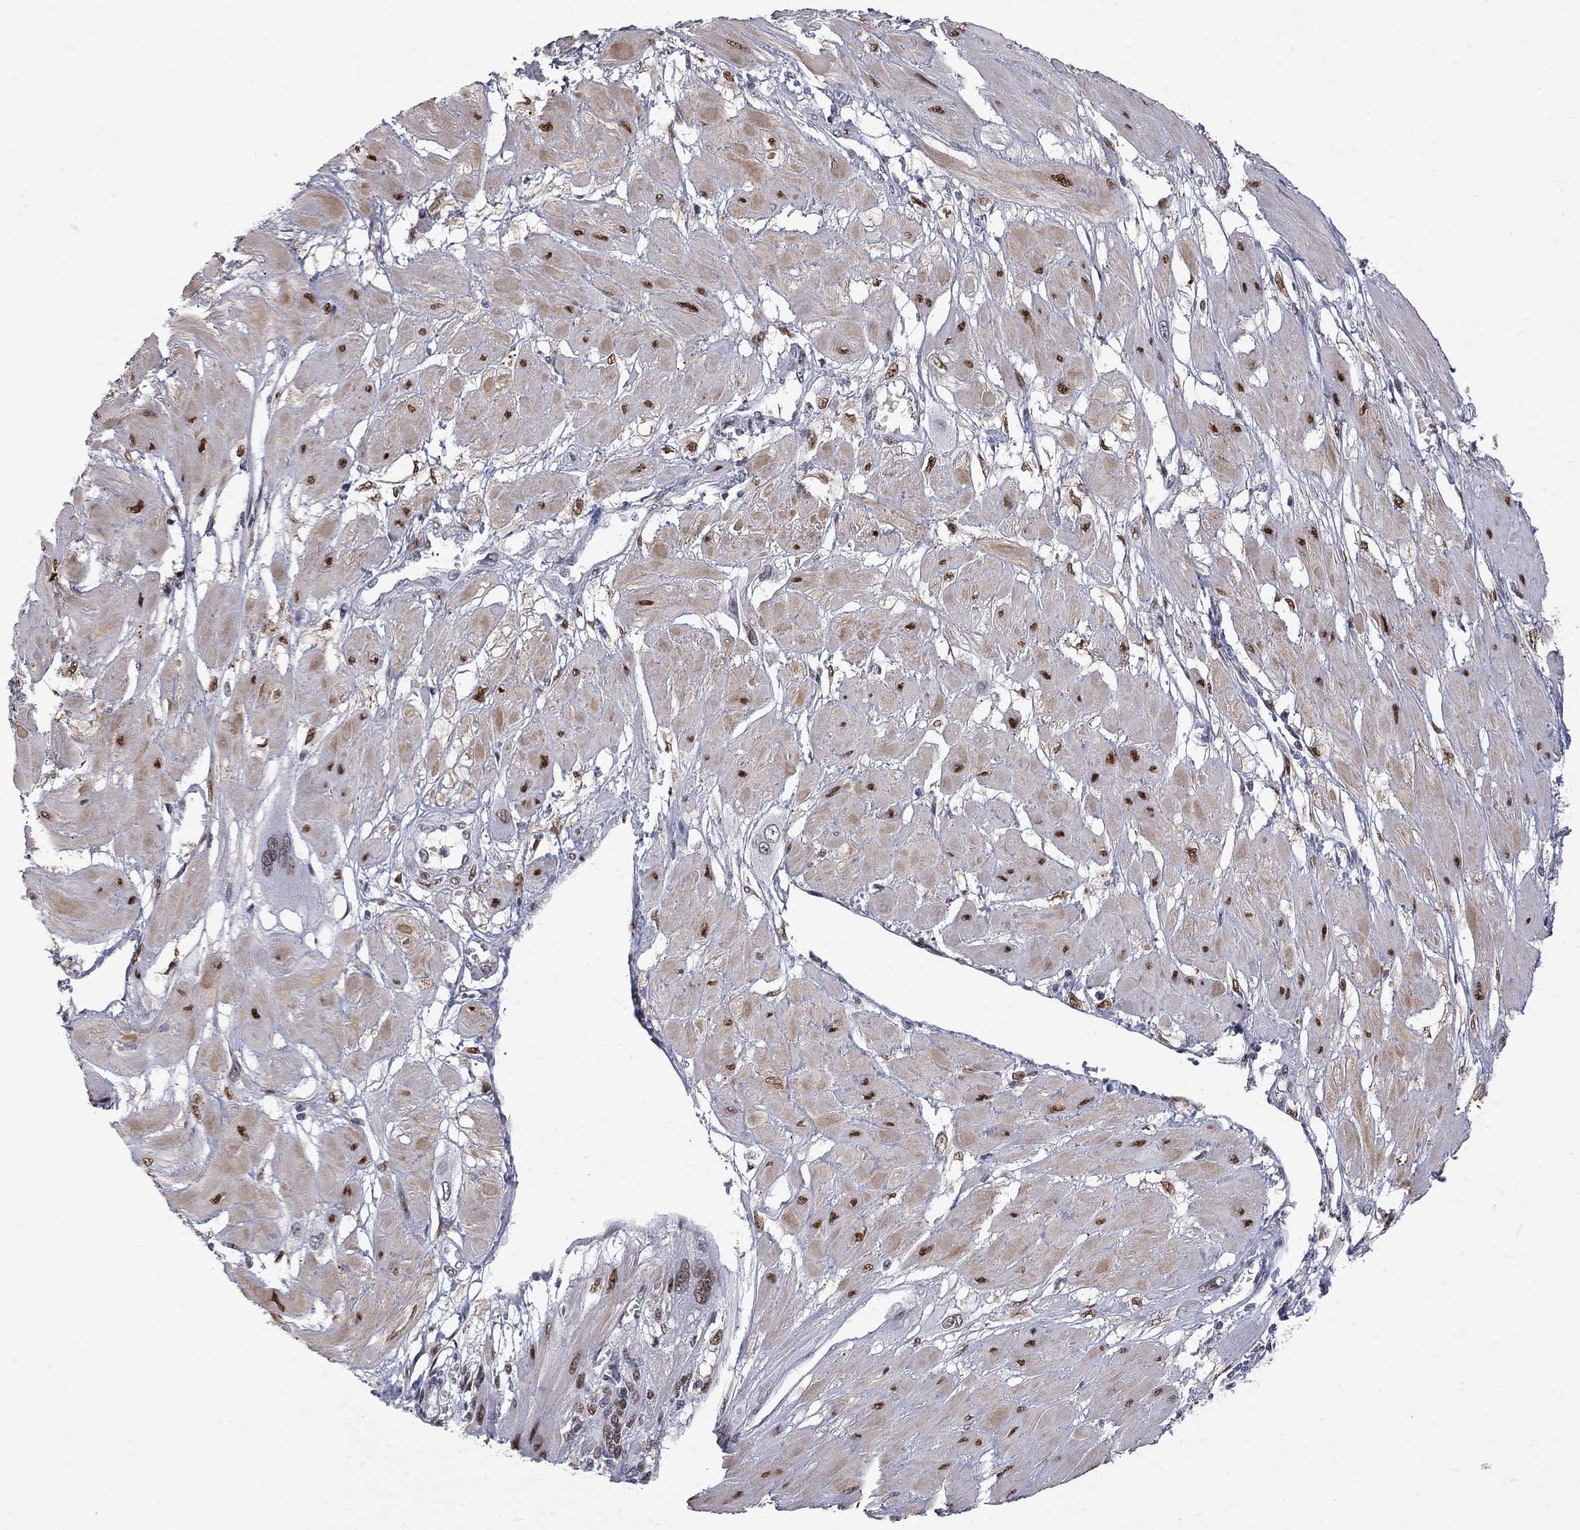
{"staining": {"intensity": "weak", "quantity": "<25%", "location": "nuclear"}, "tissue": "cervical cancer", "cell_type": "Tumor cells", "image_type": "cancer", "snomed": [{"axis": "morphology", "description": "Squamous cell carcinoma, NOS"}, {"axis": "topography", "description": "Cervix"}], "caption": "High magnification brightfield microscopy of cervical cancer stained with DAB (3,3'-diaminobenzidine) (brown) and counterstained with hematoxylin (blue): tumor cells show no significant staining.", "gene": "ZBTB47", "patient": {"sex": "female", "age": 34}}